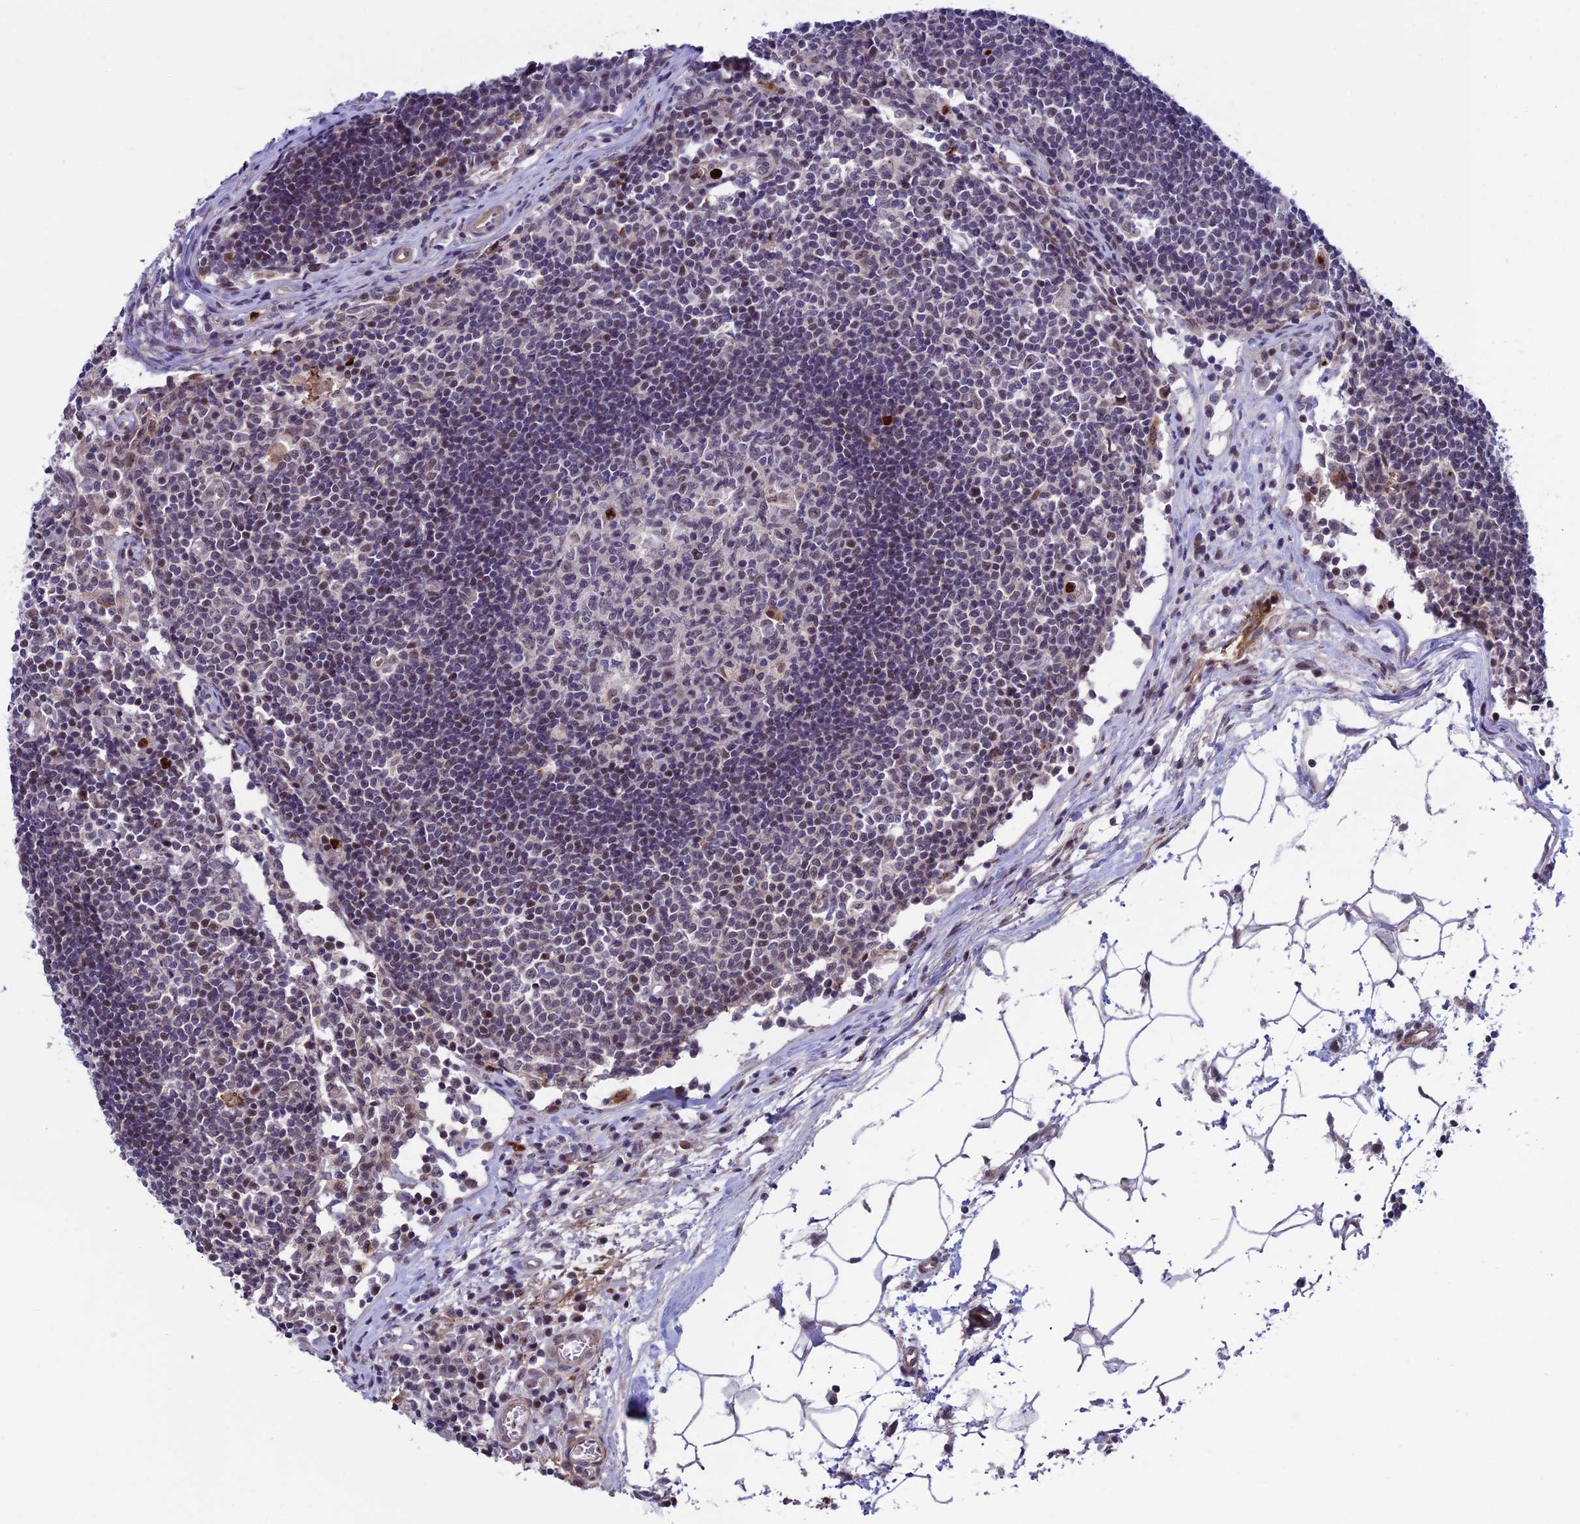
{"staining": {"intensity": "negative", "quantity": "none", "location": "none"}, "tissue": "lymph node", "cell_type": "Germinal center cells", "image_type": "normal", "snomed": [{"axis": "morphology", "description": "Normal tissue, NOS"}, {"axis": "topography", "description": "Lymph node"}], "caption": "Immunohistochemistry (IHC) of benign lymph node exhibits no expression in germinal center cells. Brightfield microscopy of immunohistochemistry stained with DAB (3,3'-diaminobenzidine) (brown) and hematoxylin (blue), captured at high magnification.", "gene": "COL6A6", "patient": {"sex": "female", "age": 55}}